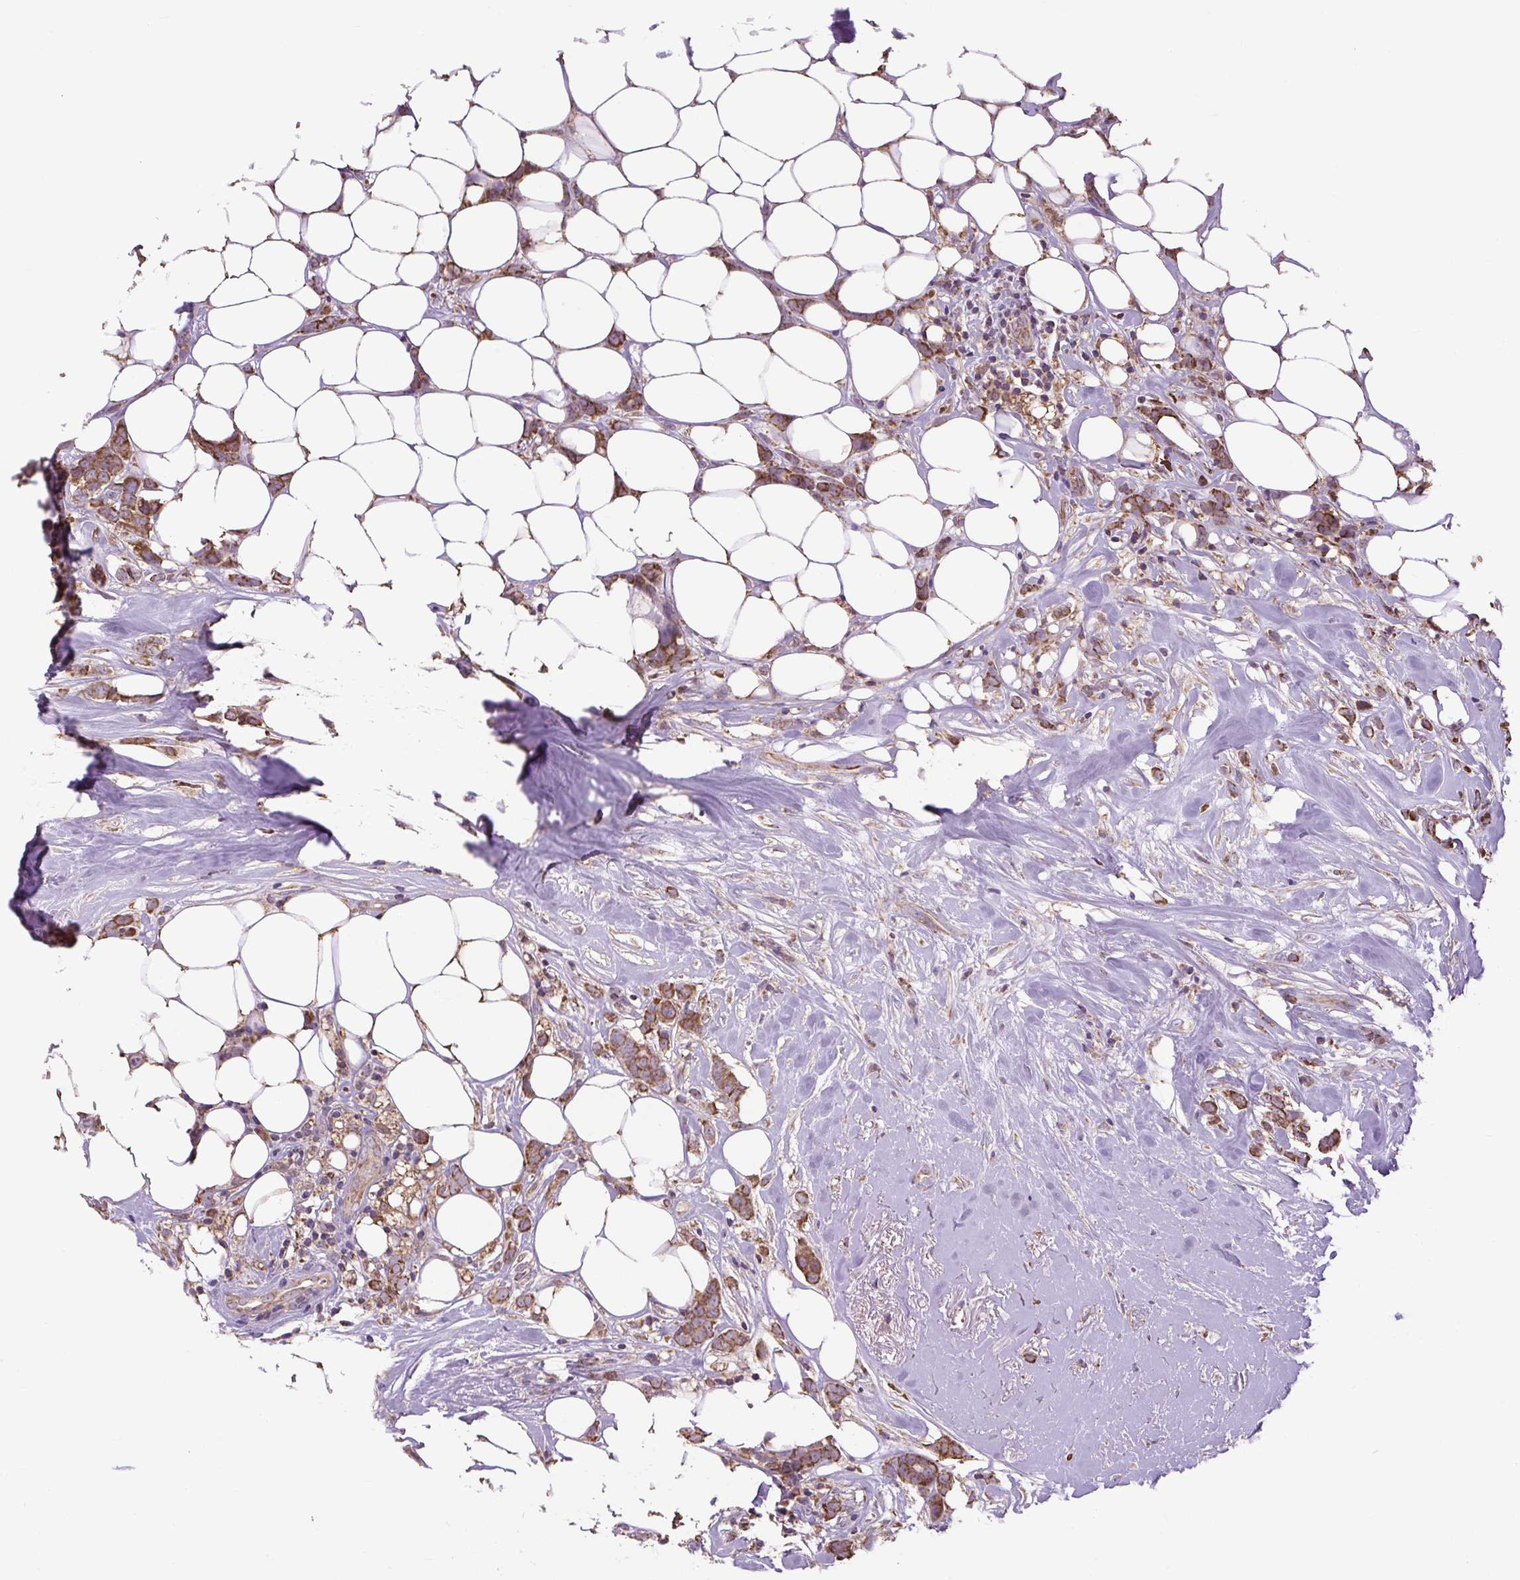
{"staining": {"intensity": "strong", "quantity": ">75%", "location": "cytoplasmic/membranous"}, "tissue": "breast cancer", "cell_type": "Tumor cells", "image_type": "cancer", "snomed": [{"axis": "morphology", "description": "Duct carcinoma"}, {"axis": "topography", "description": "Breast"}], "caption": "A brown stain labels strong cytoplasmic/membranous staining of a protein in human breast infiltrating ductal carcinoma tumor cells. (DAB IHC, brown staining for protein, blue staining for nuclei).", "gene": "PLCG1", "patient": {"sex": "female", "age": 80}}